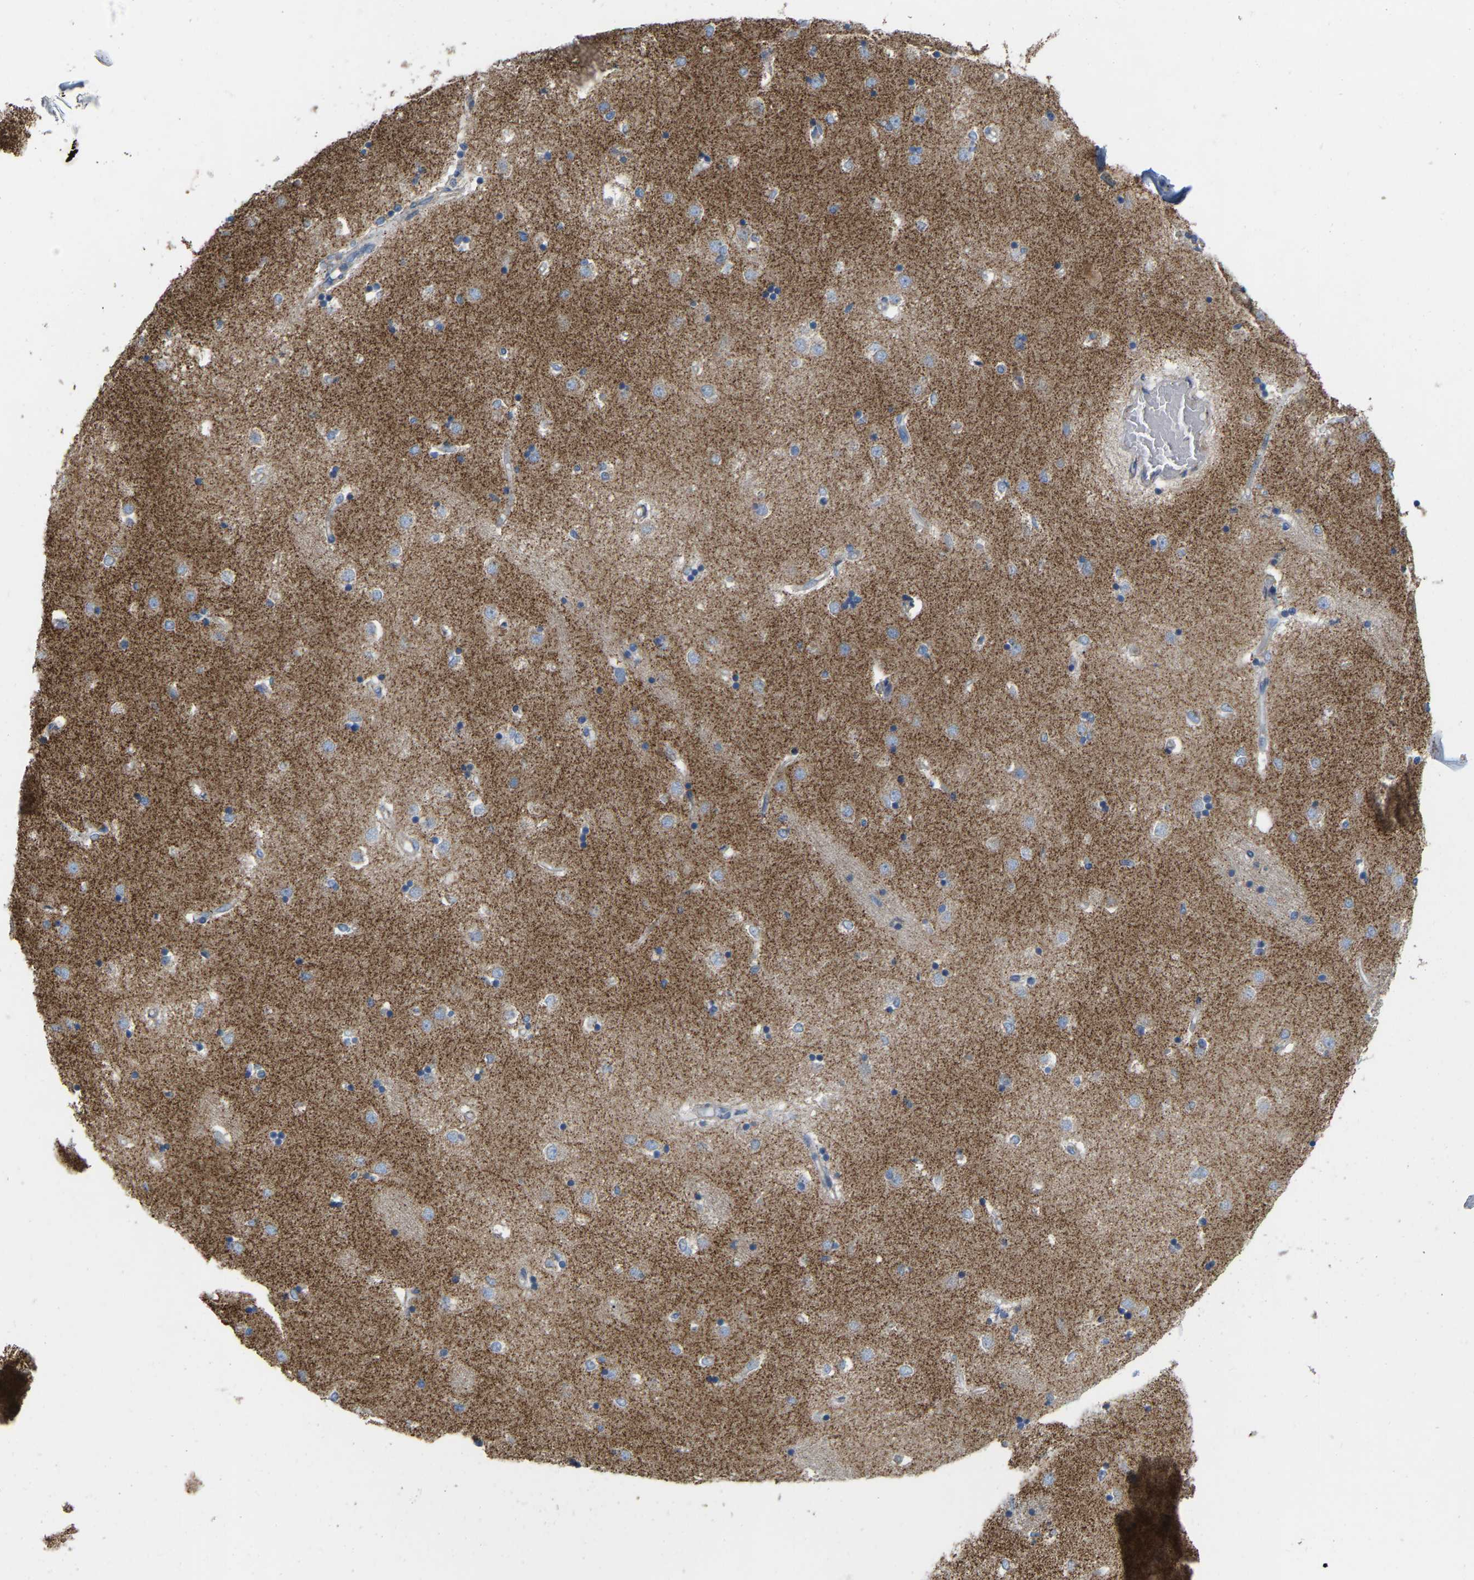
{"staining": {"intensity": "weak", "quantity": "25%-75%", "location": "cytoplasmic/membranous"}, "tissue": "caudate", "cell_type": "Glial cells", "image_type": "normal", "snomed": [{"axis": "morphology", "description": "Normal tissue, NOS"}, {"axis": "topography", "description": "Lateral ventricle wall"}], "caption": "Glial cells reveal weak cytoplasmic/membranous positivity in about 25%-75% of cells in normal caudate. Using DAB (brown) and hematoxylin (blue) stains, captured at high magnification using brightfield microscopy.", "gene": "CBLB", "patient": {"sex": "male", "age": 45}}